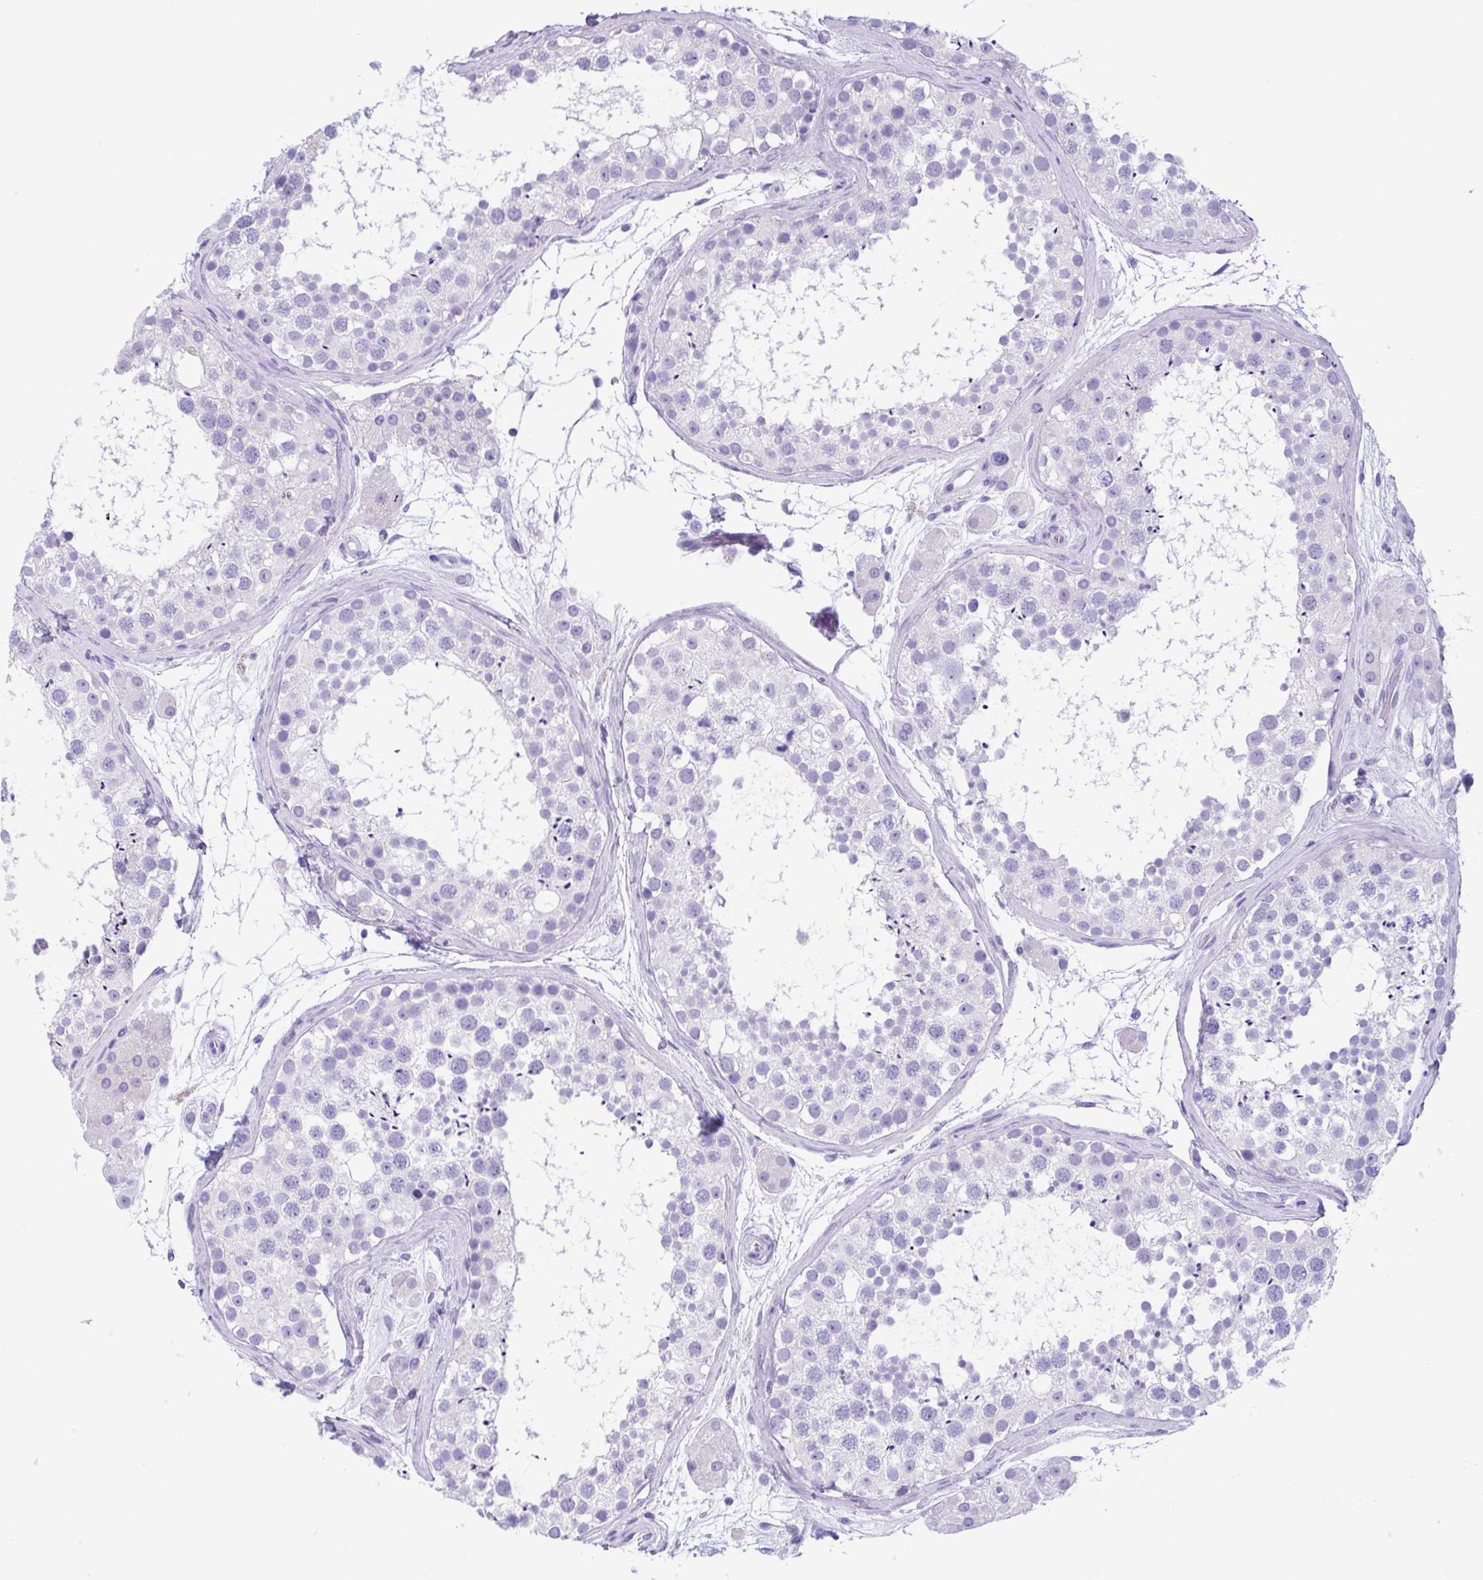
{"staining": {"intensity": "negative", "quantity": "none", "location": "none"}, "tissue": "testis", "cell_type": "Cells in seminiferous ducts", "image_type": "normal", "snomed": [{"axis": "morphology", "description": "Normal tissue, NOS"}, {"axis": "topography", "description": "Testis"}], "caption": "There is no significant positivity in cells in seminiferous ducts of testis. (Stains: DAB (3,3'-diaminobenzidine) immunohistochemistry with hematoxylin counter stain, Microscopy: brightfield microscopy at high magnification).", "gene": "ENSG00000274792", "patient": {"sex": "male", "age": 41}}